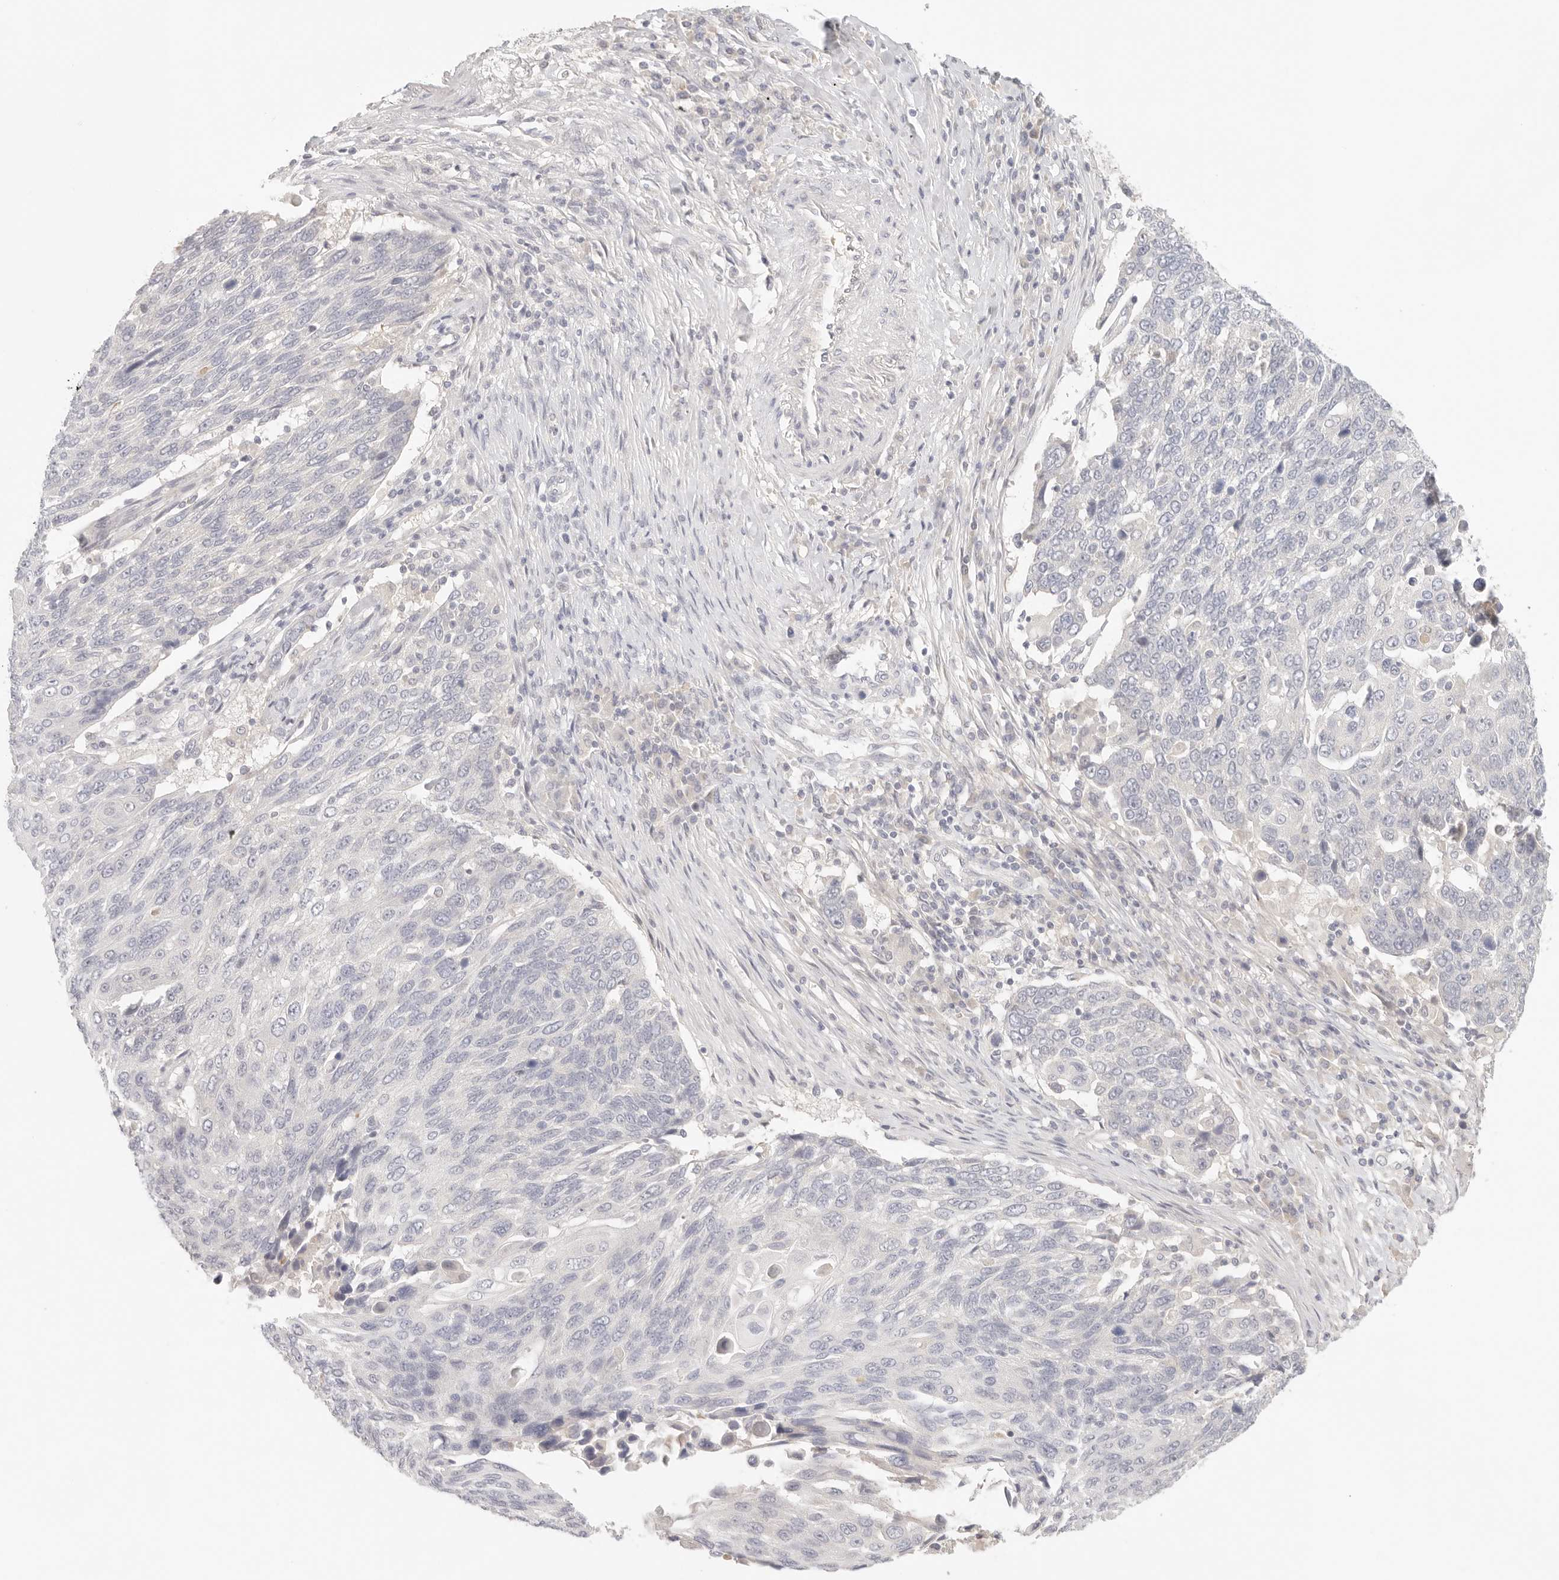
{"staining": {"intensity": "negative", "quantity": "none", "location": "none"}, "tissue": "lung cancer", "cell_type": "Tumor cells", "image_type": "cancer", "snomed": [{"axis": "morphology", "description": "Squamous cell carcinoma, NOS"}, {"axis": "topography", "description": "Lung"}], "caption": "Immunohistochemistry micrograph of human squamous cell carcinoma (lung) stained for a protein (brown), which shows no positivity in tumor cells.", "gene": "SPHK1", "patient": {"sex": "male", "age": 66}}